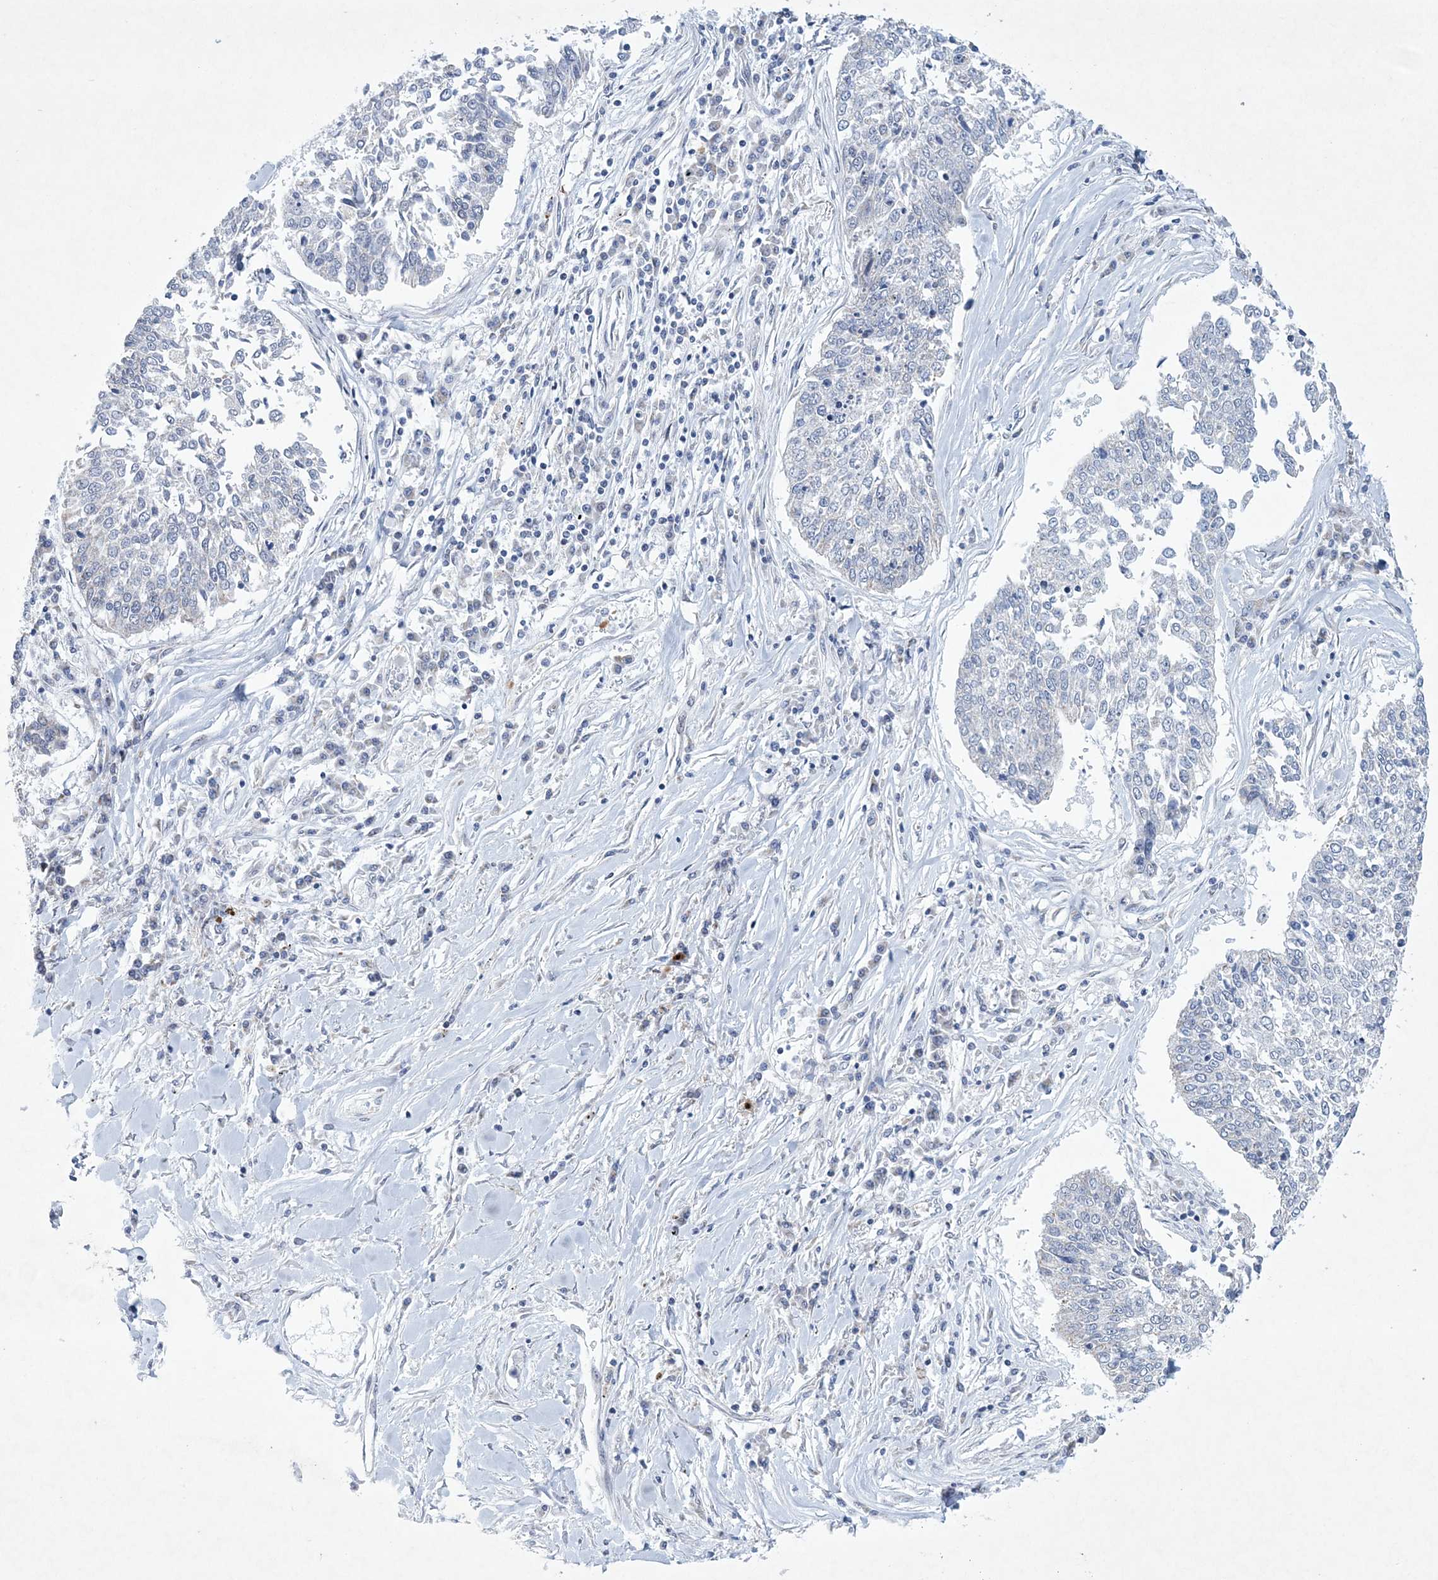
{"staining": {"intensity": "negative", "quantity": "none", "location": "none"}, "tissue": "lung cancer", "cell_type": "Tumor cells", "image_type": "cancer", "snomed": [{"axis": "morphology", "description": "Normal tissue, NOS"}, {"axis": "morphology", "description": "Squamous cell carcinoma, NOS"}, {"axis": "topography", "description": "Cartilage tissue"}, {"axis": "topography", "description": "Bronchus"}, {"axis": "topography", "description": "Lung"}, {"axis": "topography", "description": "Peripheral nerve tissue"}], "caption": "A micrograph of lung cancer (squamous cell carcinoma) stained for a protein reveals no brown staining in tumor cells. (Immunohistochemistry (ihc), brightfield microscopy, high magnification).", "gene": "CES4A", "patient": {"sex": "female", "age": 49}}